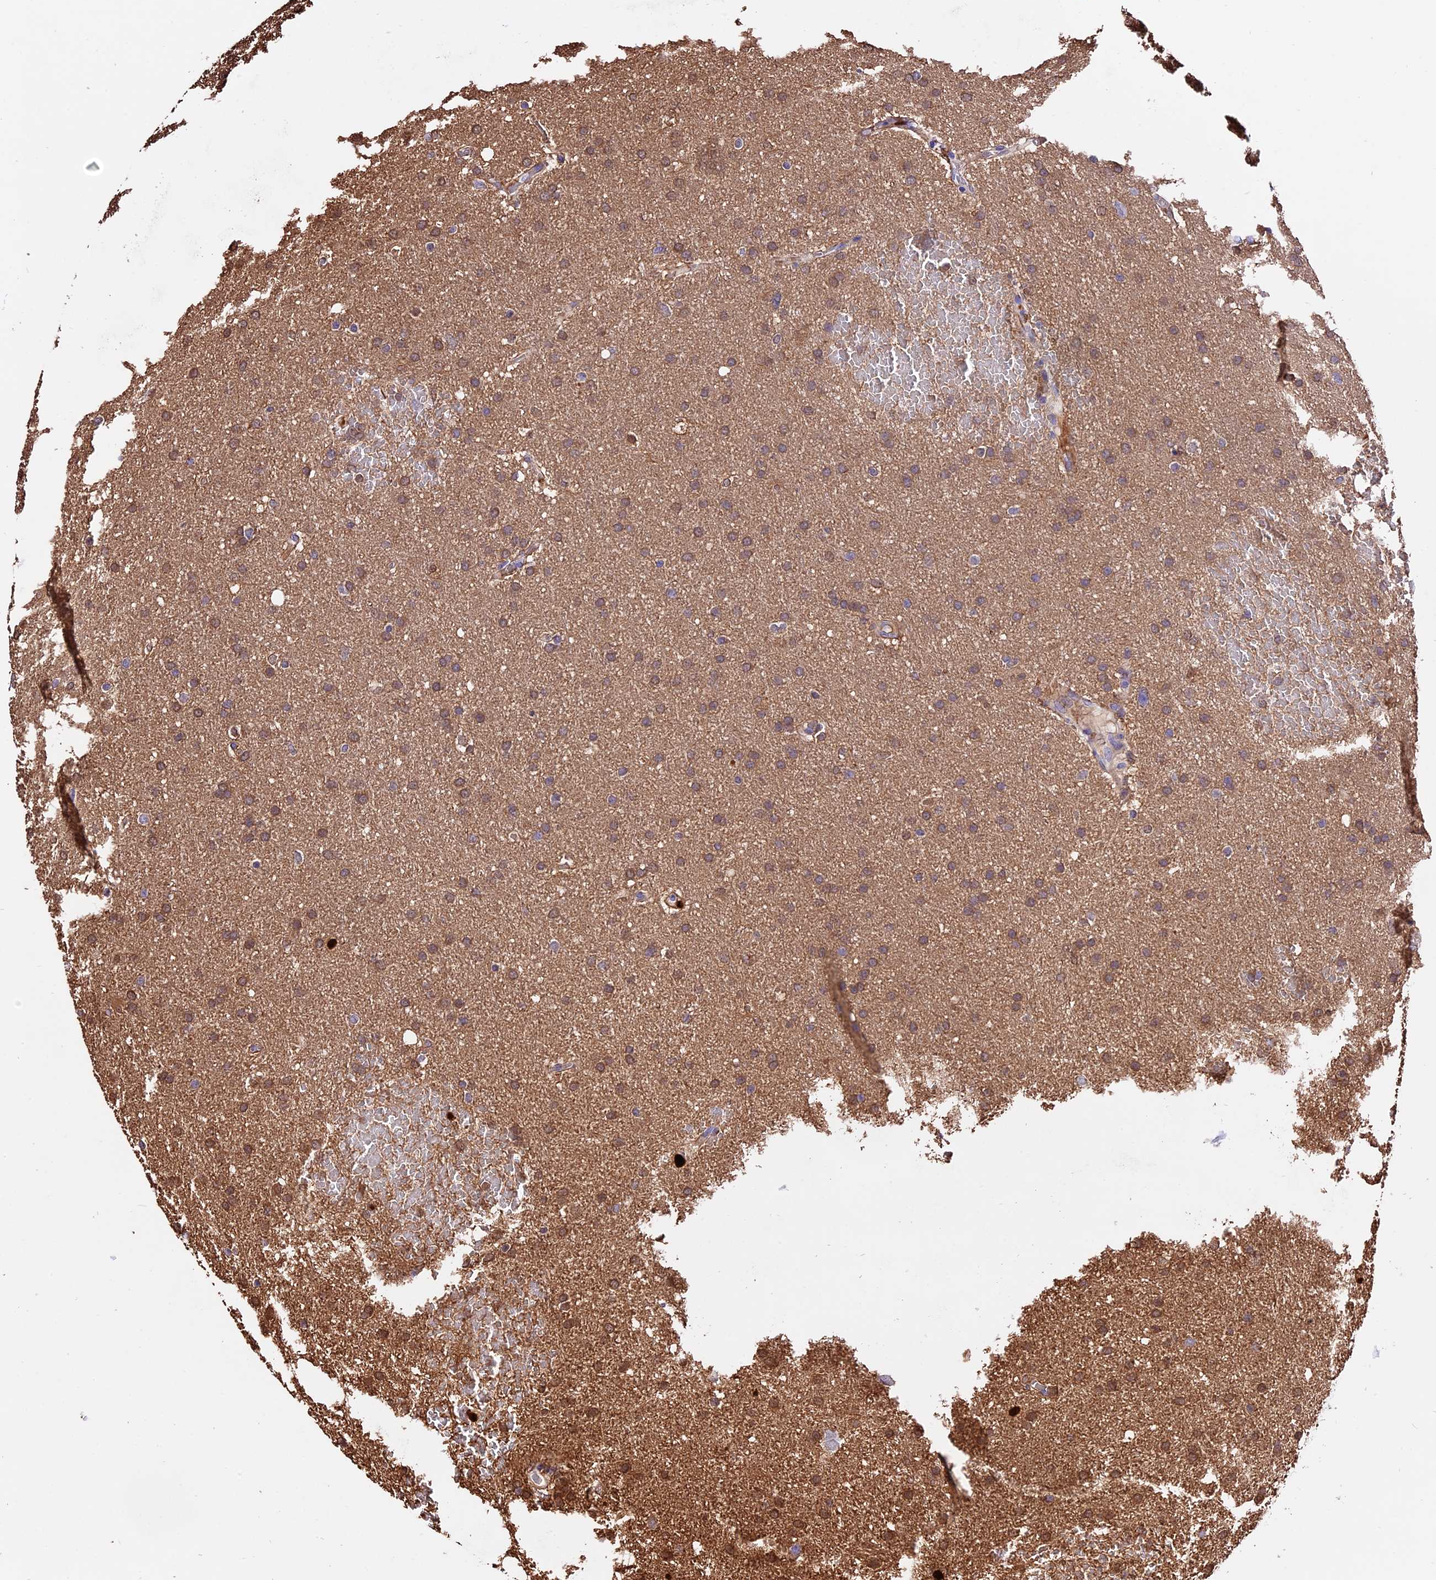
{"staining": {"intensity": "moderate", "quantity": "25%-75%", "location": "cytoplasmic/membranous"}, "tissue": "glioma", "cell_type": "Tumor cells", "image_type": "cancer", "snomed": [{"axis": "morphology", "description": "Glioma, malignant, High grade"}, {"axis": "topography", "description": "Cerebral cortex"}], "caption": "Glioma stained with a protein marker shows moderate staining in tumor cells.", "gene": "MAP3K7CL", "patient": {"sex": "female", "age": 36}}